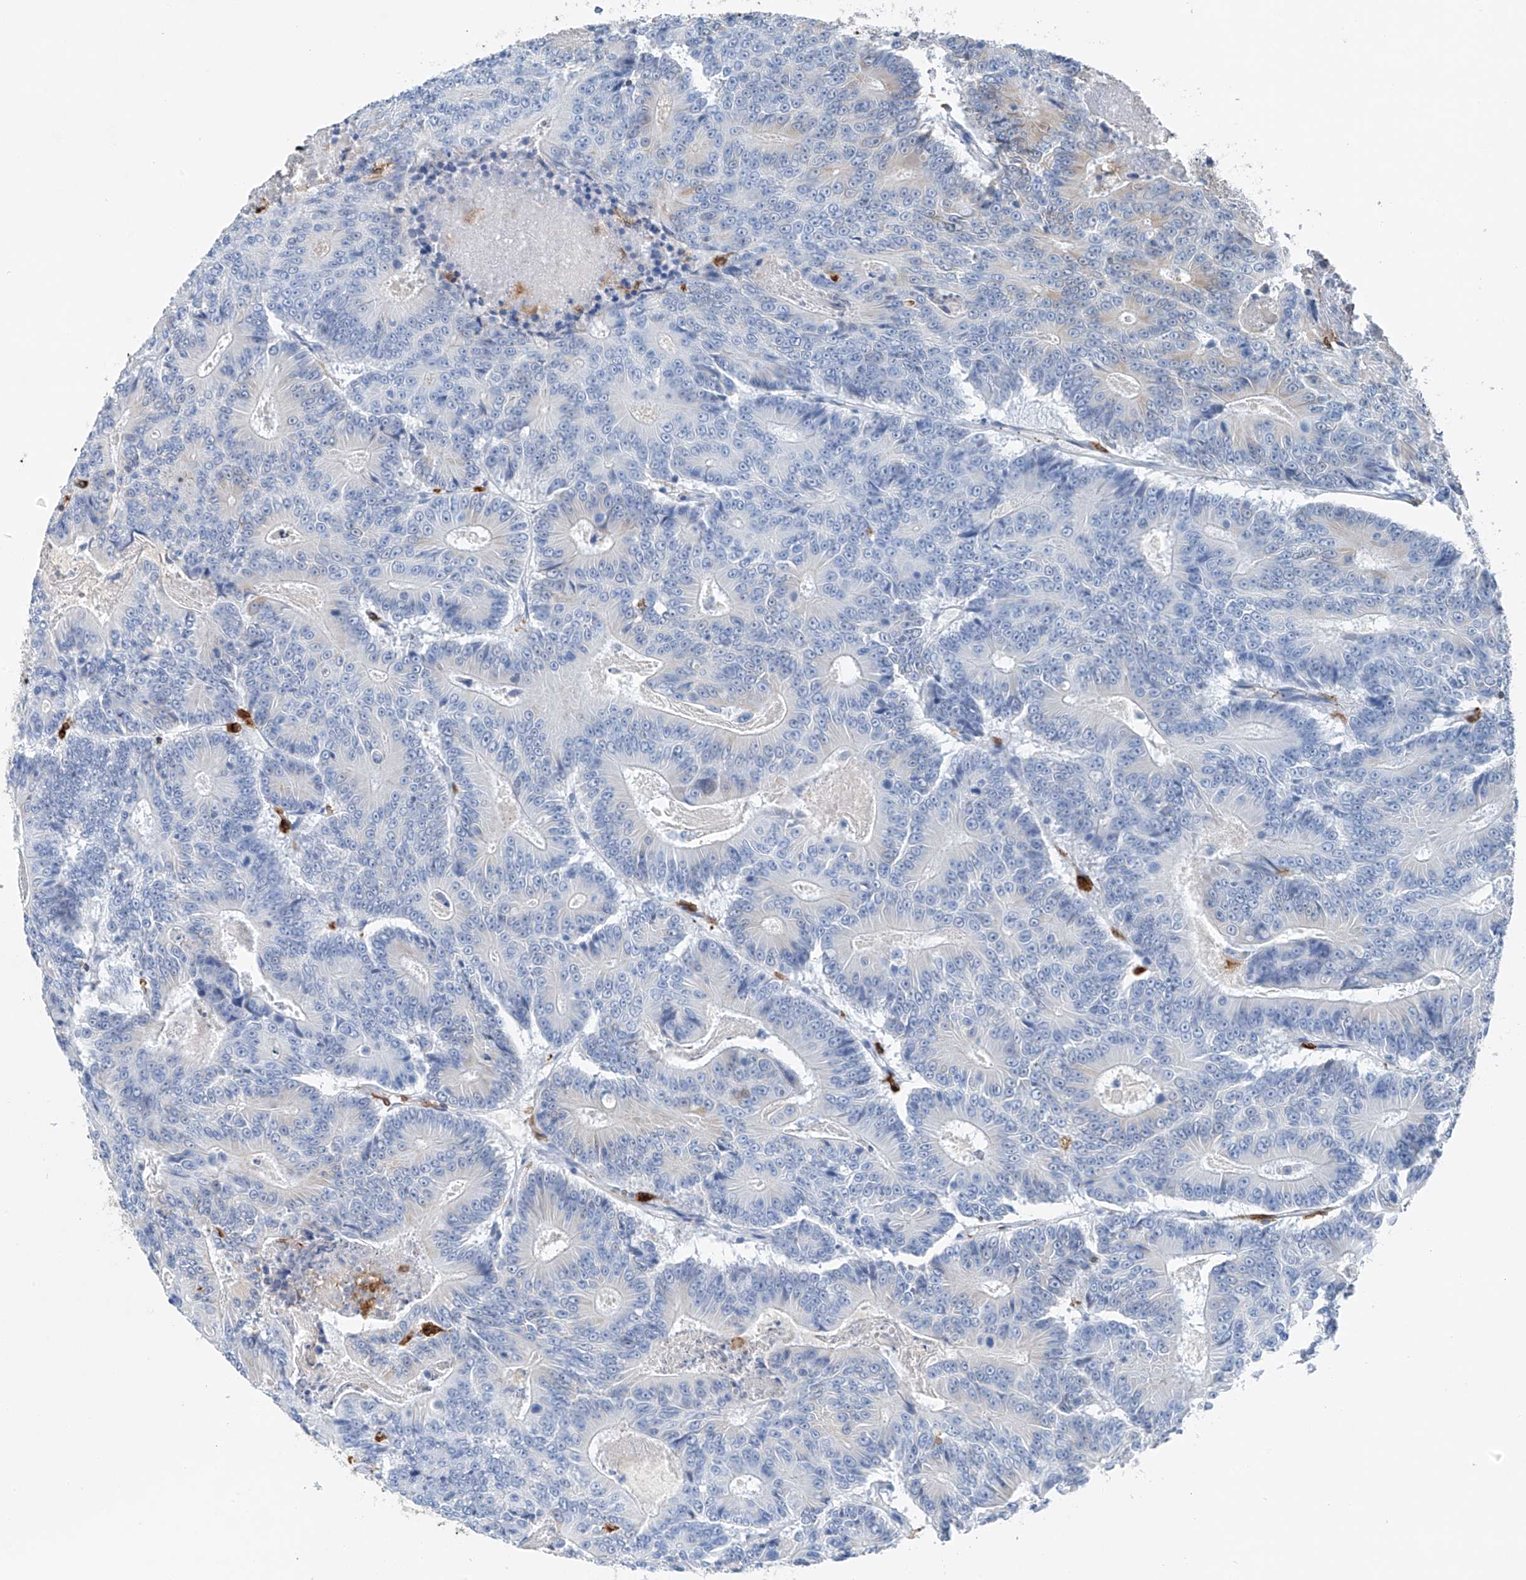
{"staining": {"intensity": "negative", "quantity": "none", "location": "none"}, "tissue": "colorectal cancer", "cell_type": "Tumor cells", "image_type": "cancer", "snomed": [{"axis": "morphology", "description": "Adenocarcinoma, NOS"}, {"axis": "topography", "description": "Colon"}], "caption": "Tumor cells are negative for brown protein staining in colorectal adenocarcinoma.", "gene": "TBXAS1", "patient": {"sex": "male", "age": 83}}